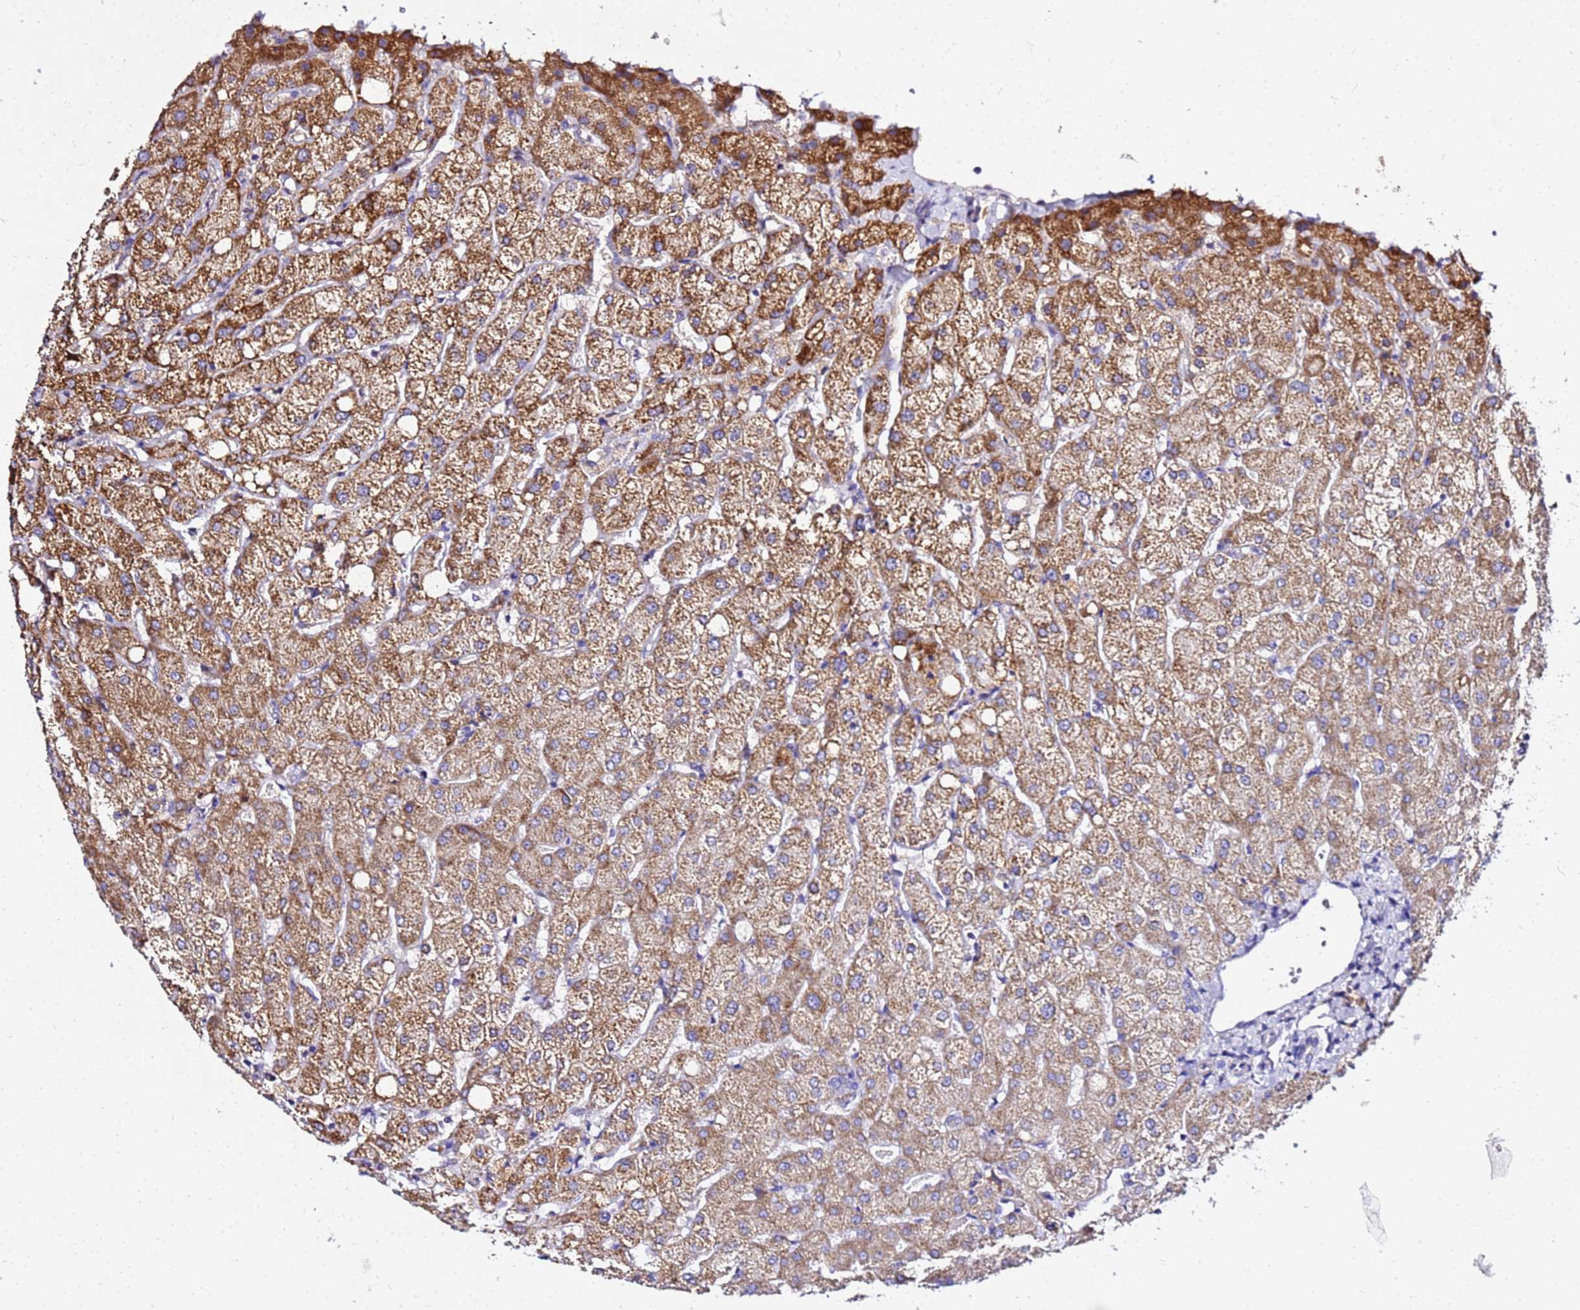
{"staining": {"intensity": "negative", "quantity": "none", "location": "none"}, "tissue": "liver", "cell_type": "Cholangiocytes", "image_type": "normal", "snomed": [{"axis": "morphology", "description": "Normal tissue, NOS"}, {"axis": "topography", "description": "Liver"}], "caption": "Liver stained for a protein using immunohistochemistry (IHC) displays no expression cholangiocytes.", "gene": "COX14", "patient": {"sex": "female", "age": 54}}